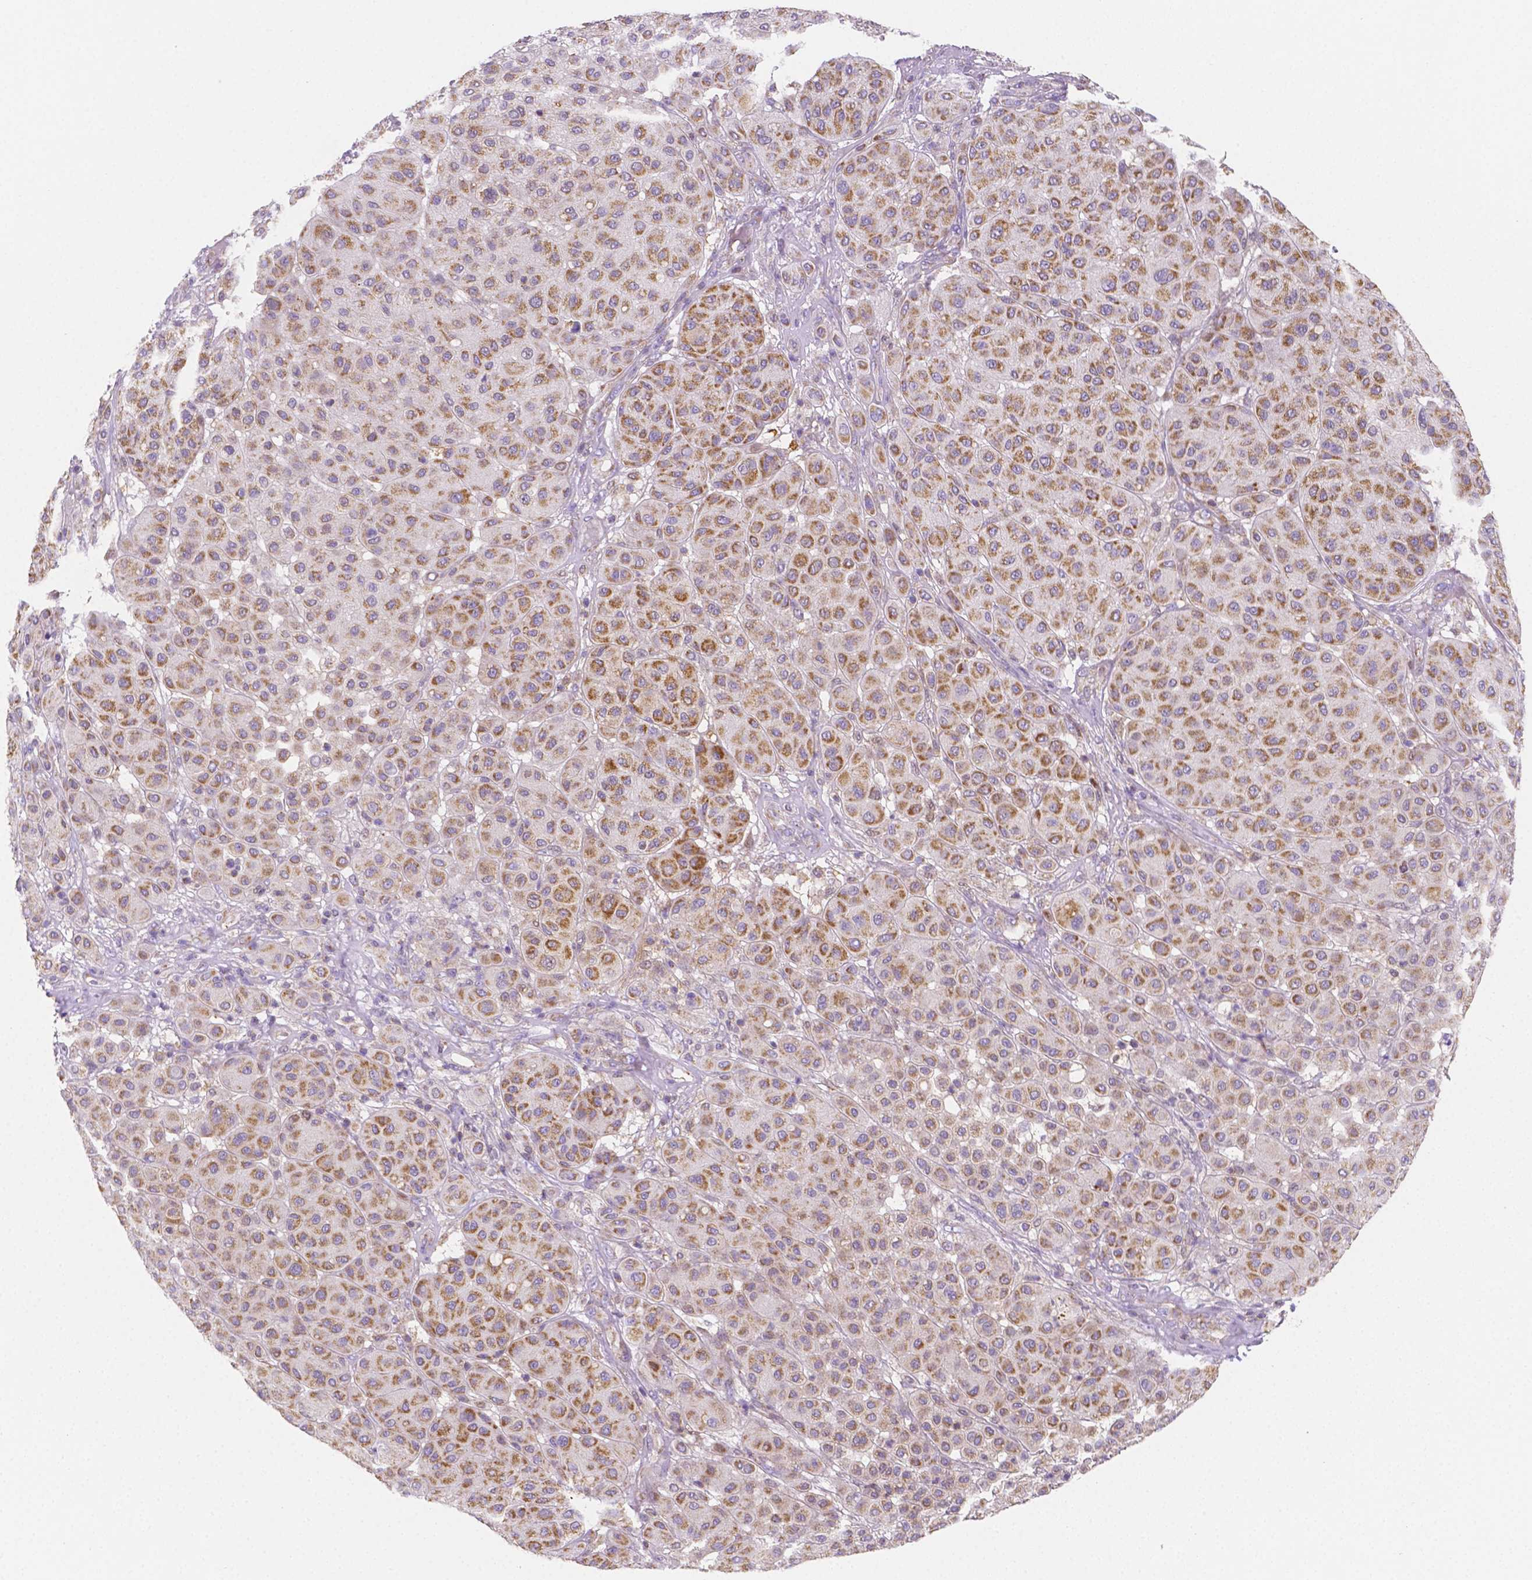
{"staining": {"intensity": "moderate", "quantity": ">75%", "location": "cytoplasmic/membranous"}, "tissue": "melanoma", "cell_type": "Tumor cells", "image_type": "cancer", "snomed": [{"axis": "morphology", "description": "Malignant melanoma, Metastatic site"}, {"axis": "topography", "description": "Smooth muscle"}], "caption": "The micrograph demonstrates staining of malignant melanoma (metastatic site), revealing moderate cytoplasmic/membranous protein positivity (brown color) within tumor cells.", "gene": "SGTB", "patient": {"sex": "male", "age": 41}}